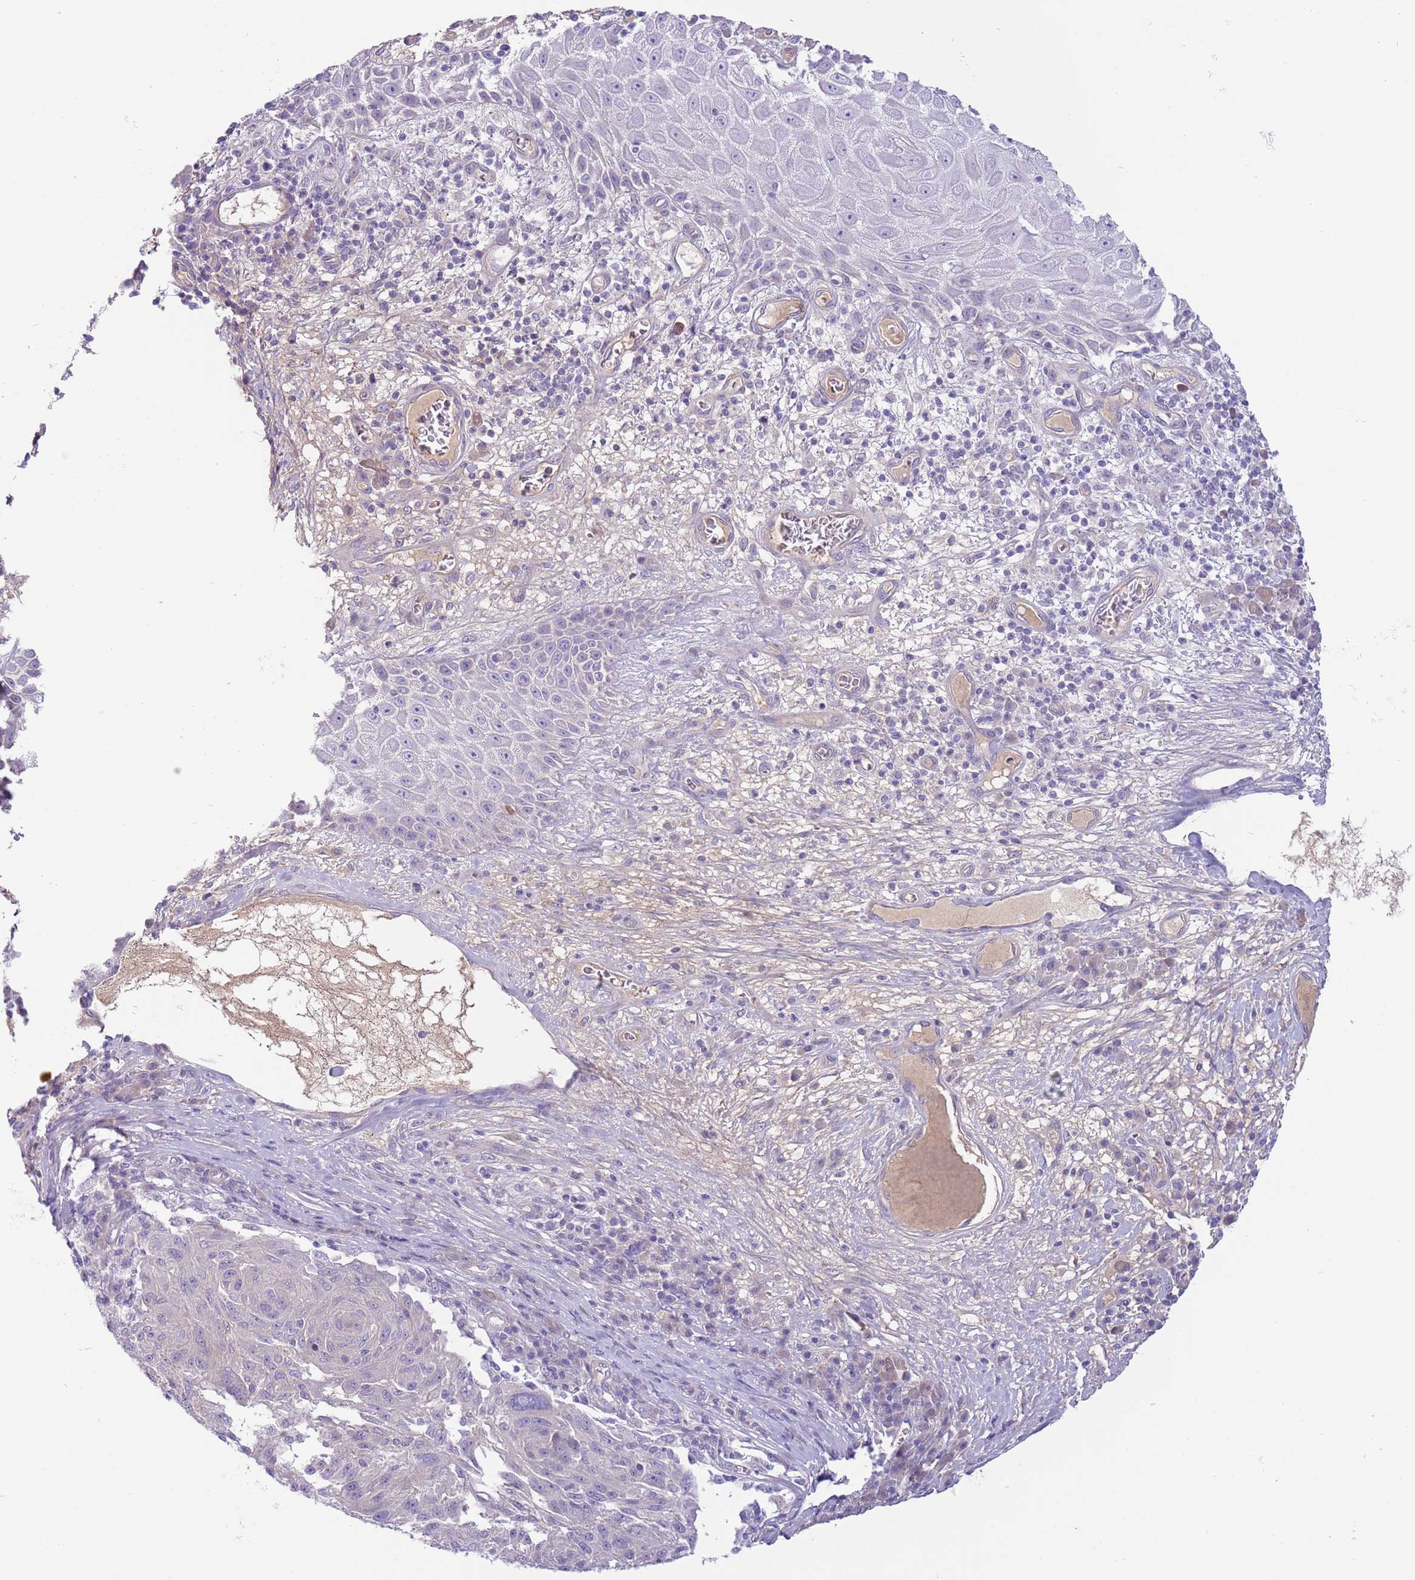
{"staining": {"intensity": "negative", "quantity": "none", "location": "none"}, "tissue": "melanoma", "cell_type": "Tumor cells", "image_type": "cancer", "snomed": [{"axis": "morphology", "description": "Malignant melanoma, NOS"}, {"axis": "topography", "description": "Skin"}], "caption": "Tumor cells show no significant staining in melanoma. (DAB immunohistochemistry (IHC) visualized using brightfield microscopy, high magnification).", "gene": "CFH", "patient": {"sex": "male", "age": 53}}